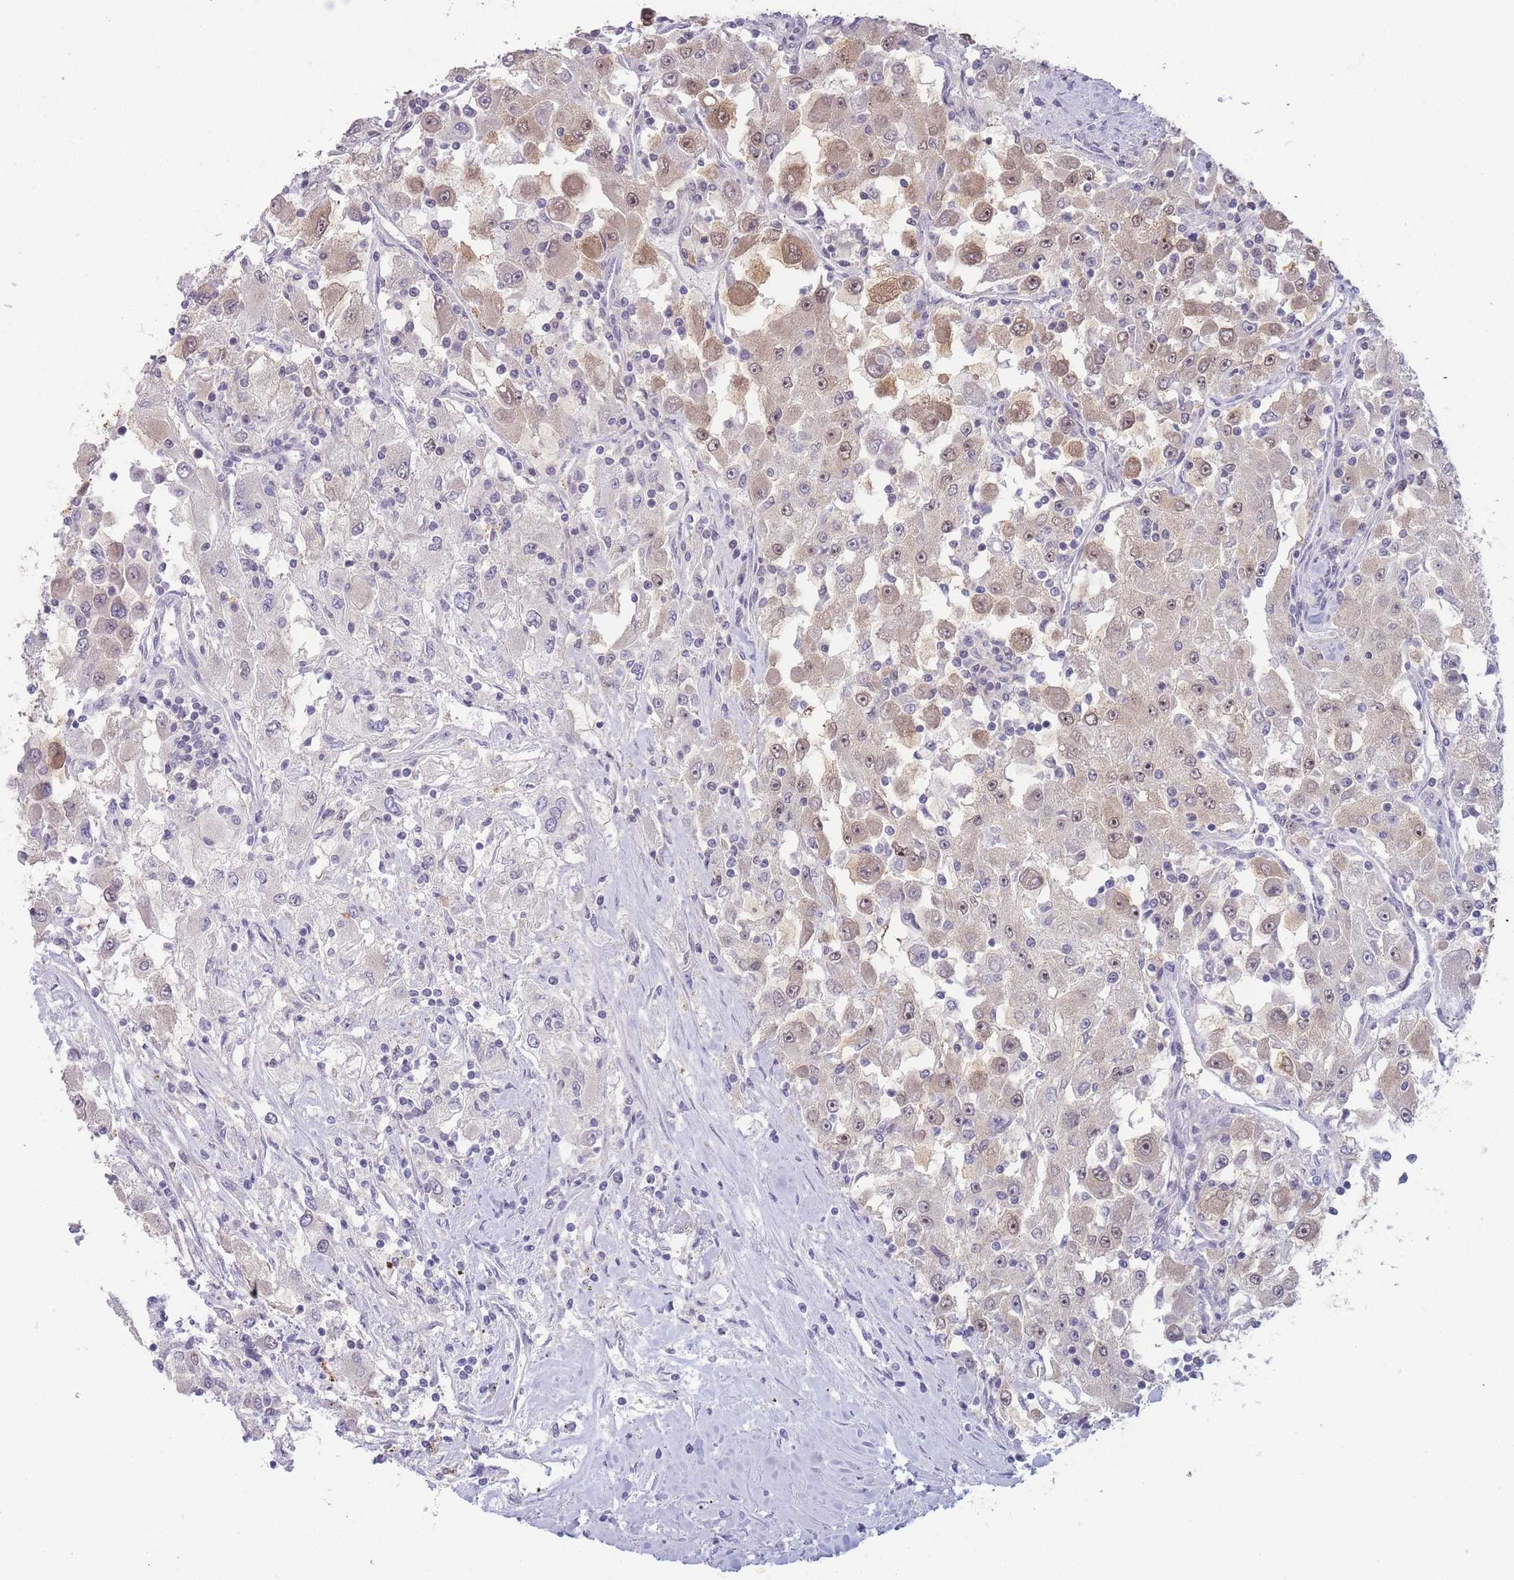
{"staining": {"intensity": "moderate", "quantity": "<25%", "location": "cytoplasmic/membranous"}, "tissue": "renal cancer", "cell_type": "Tumor cells", "image_type": "cancer", "snomed": [{"axis": "morphology", "description": "Adenocarcinoma, NOS"}, {"axis": "topography", "description": "Kidney"}], "caption": "Moderate cytoplasmic/membranous expression for a protein is appreciated in about <25% of tumor cells of adenocarcinoma (renal) using immunohistochemistry.", "gene": "DEAF1", "patient": {"sex": "female", "age": 67}}